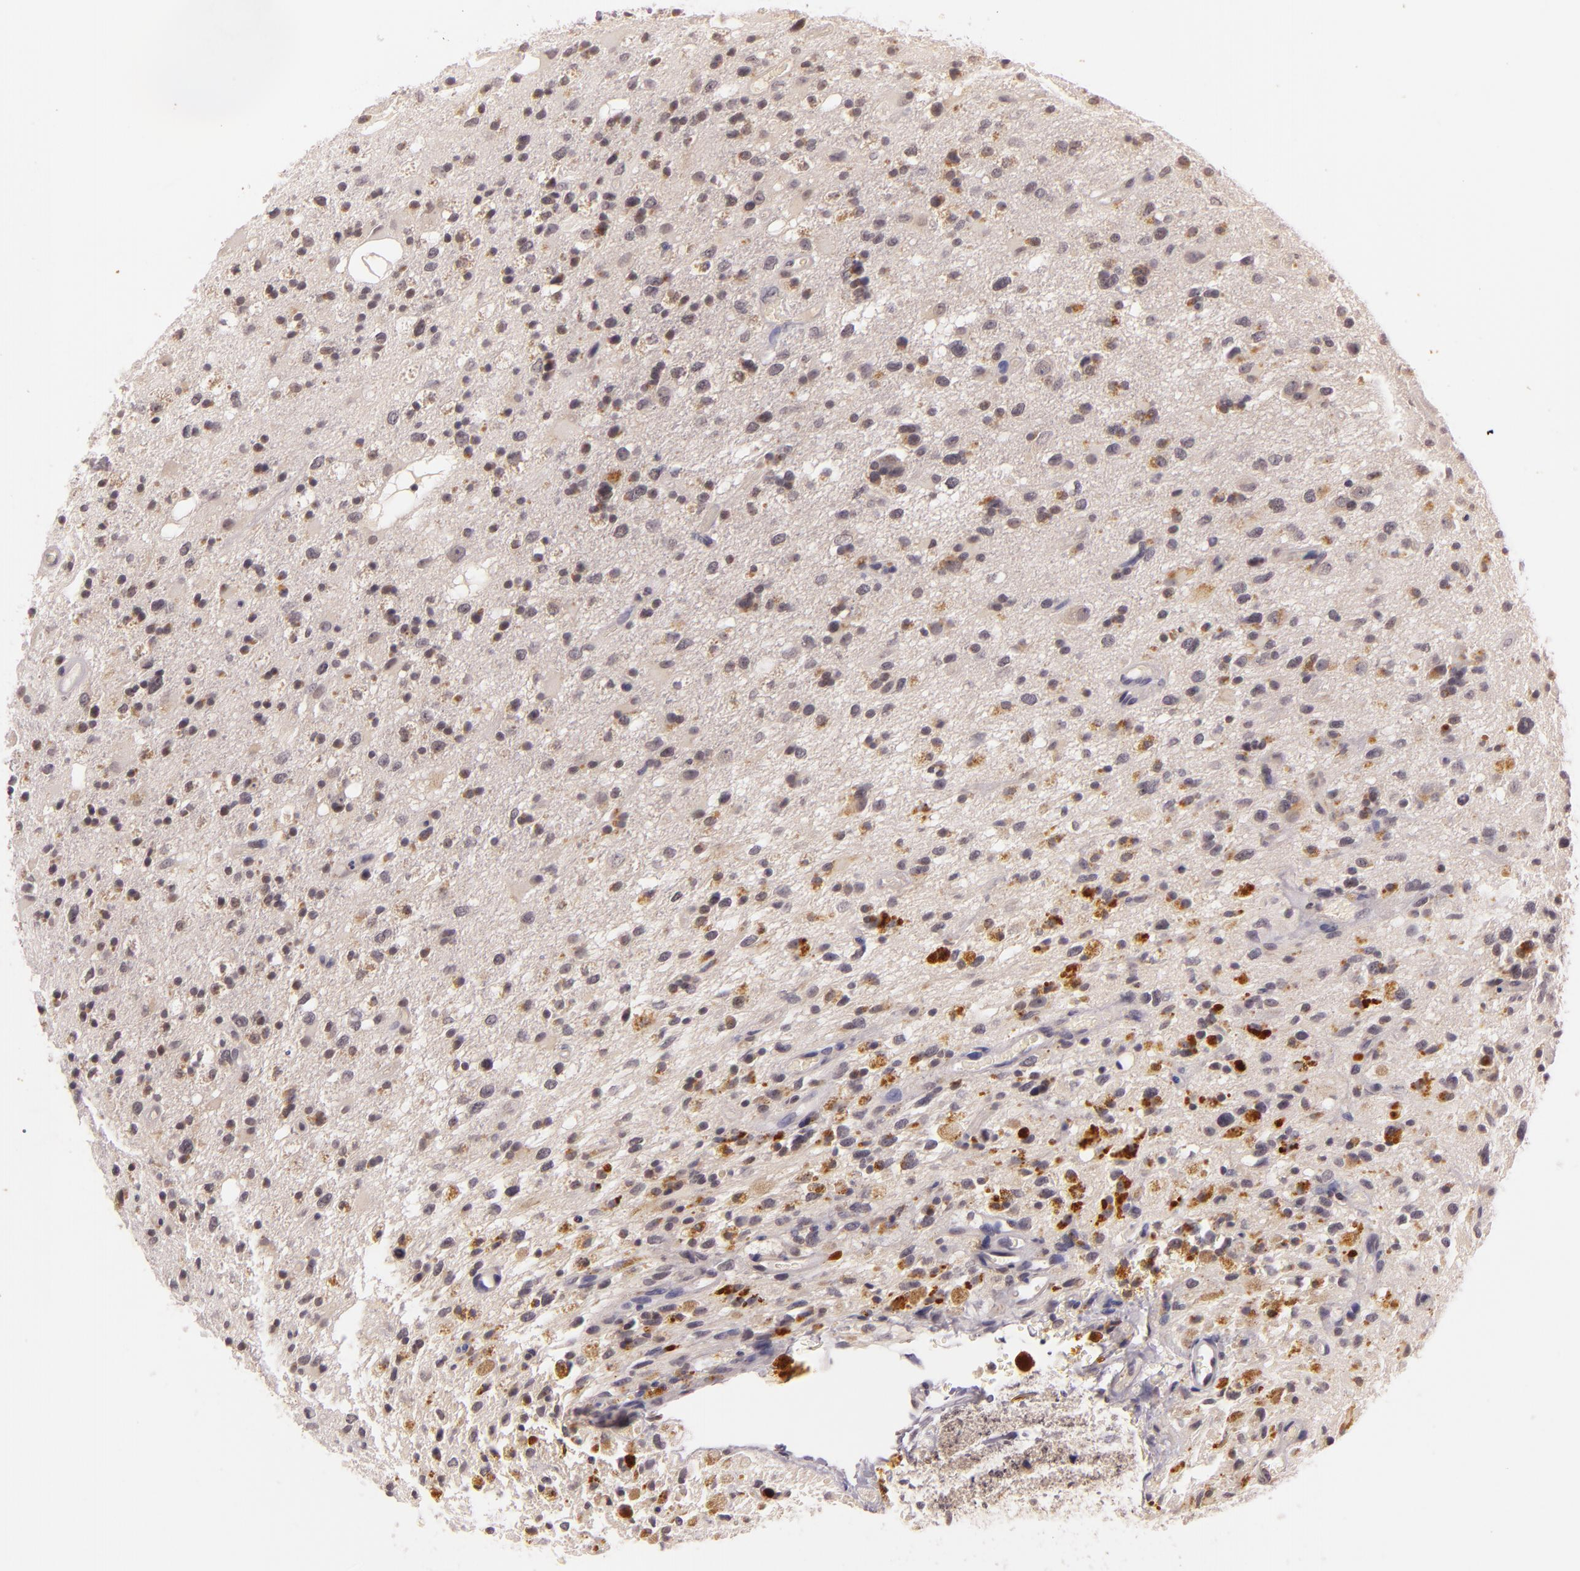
{"staining": {"intensity": "moderate", "quantity": "<25%", "location": "nuclear"}, "tissue": "glioma", "cell_type": "Tumor cells", "image_type": "cancer", "snomed": [{"axis": "morphology", "description": "Glioma, malignant, High grade"}, {"axis": "topography", "description": "Brain"}], "caption": "Immunohistochemical staining of glioma shows moderate nuclear protein positivity in approximately <25% of tumor cells.", "gene": "CASP8", "patient": {"sex": "male", "age": 48}}